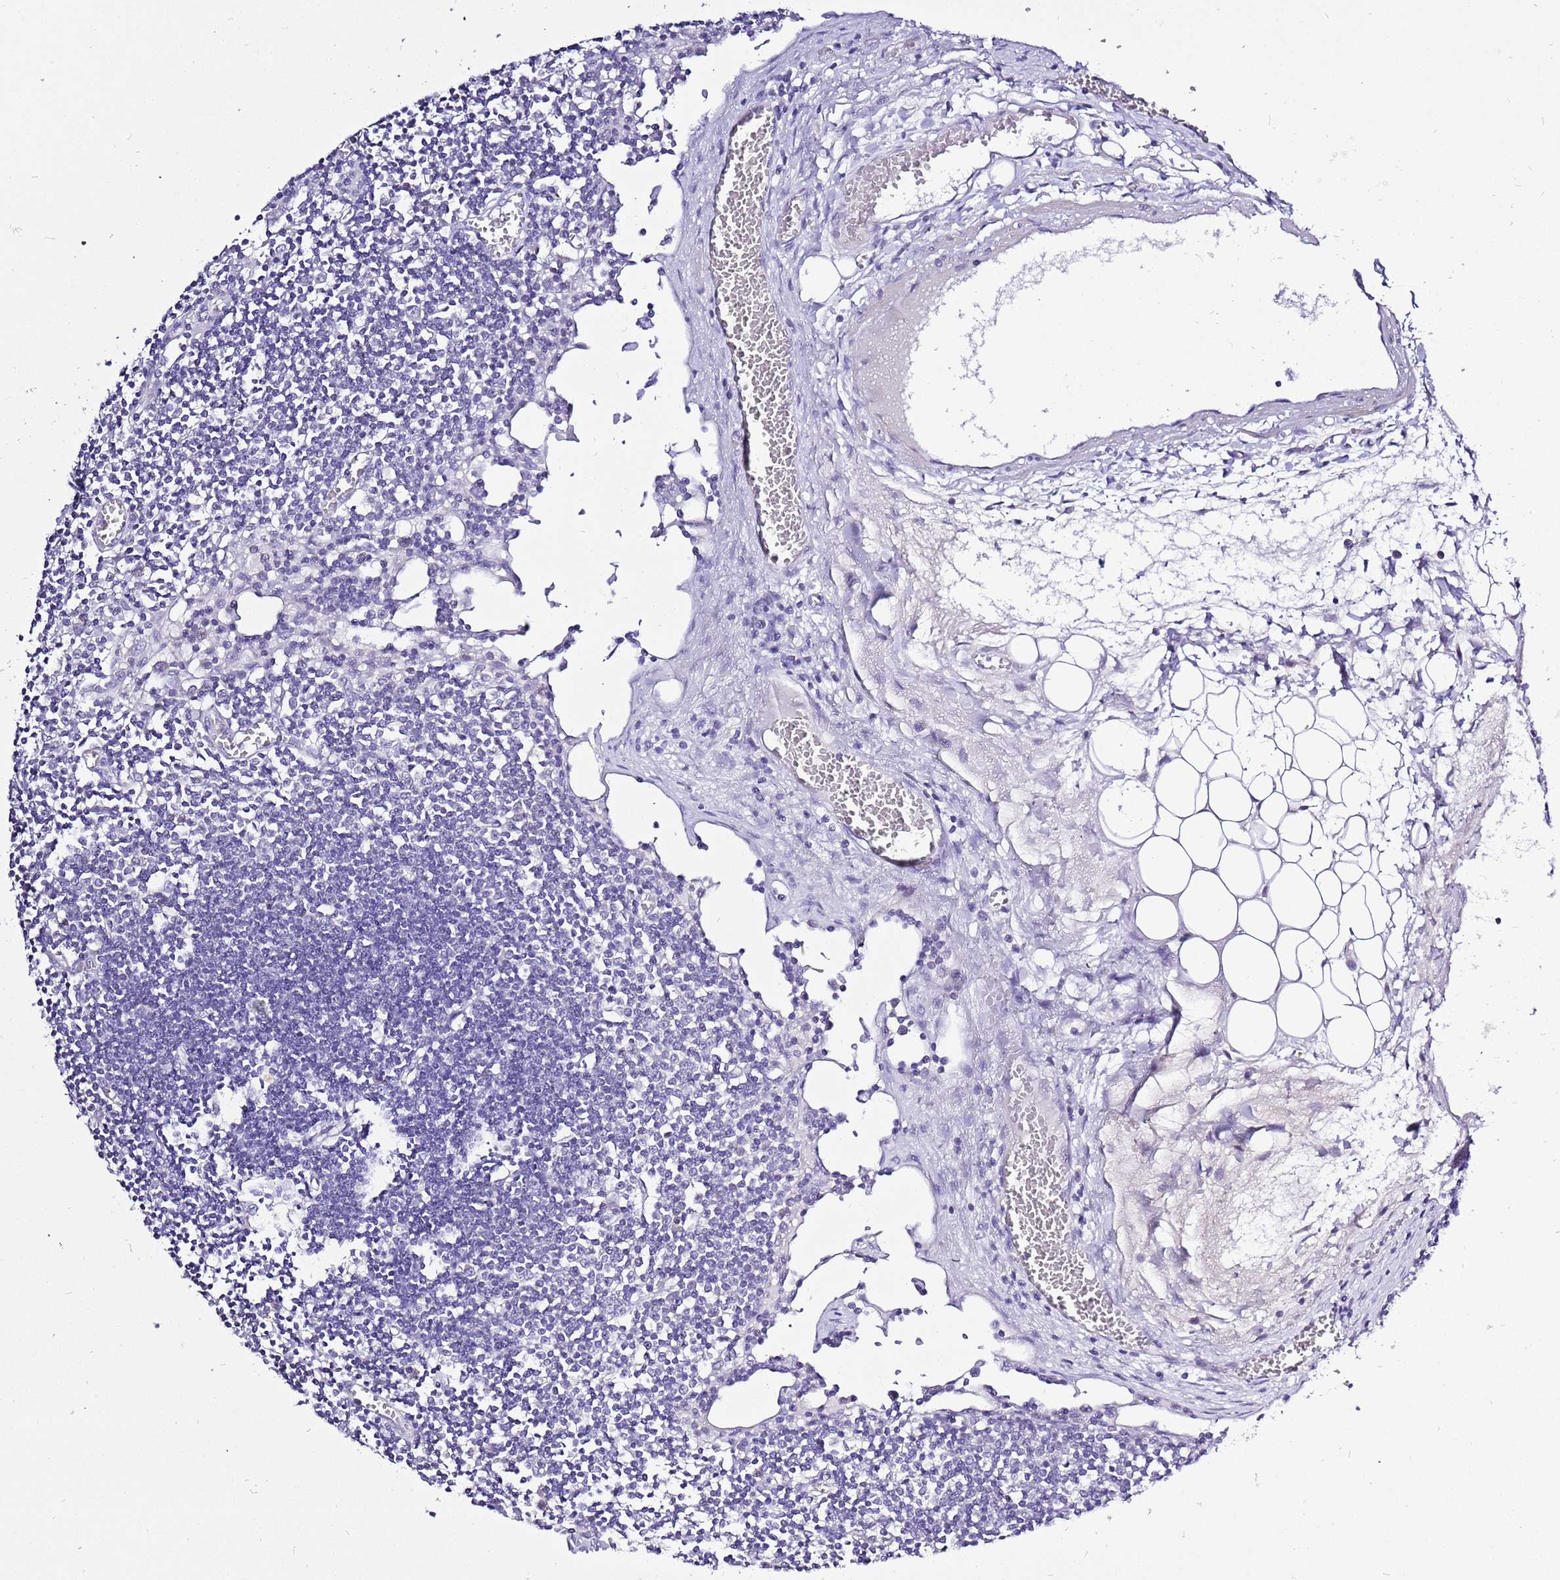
{"staining": {"intensity": "negative", "quantity": "none", "location": "none"}, "tissue": "lymph node", "cell_type": "Germinal center cells", "image_type": "normal", "snomed": [{"axis": "morphology", "description": "Normal tissue, NOS"}, {"axis": "topography", "description": "Lymph node"}], "caption": "Immunohistochemistry (IHC) photomicrograph of benign human lymph node stained for a protein (brown), which displays no expression in germinal center cells.", "gene": "GLCE", "patient": {"sex": "female", "age": 11}}